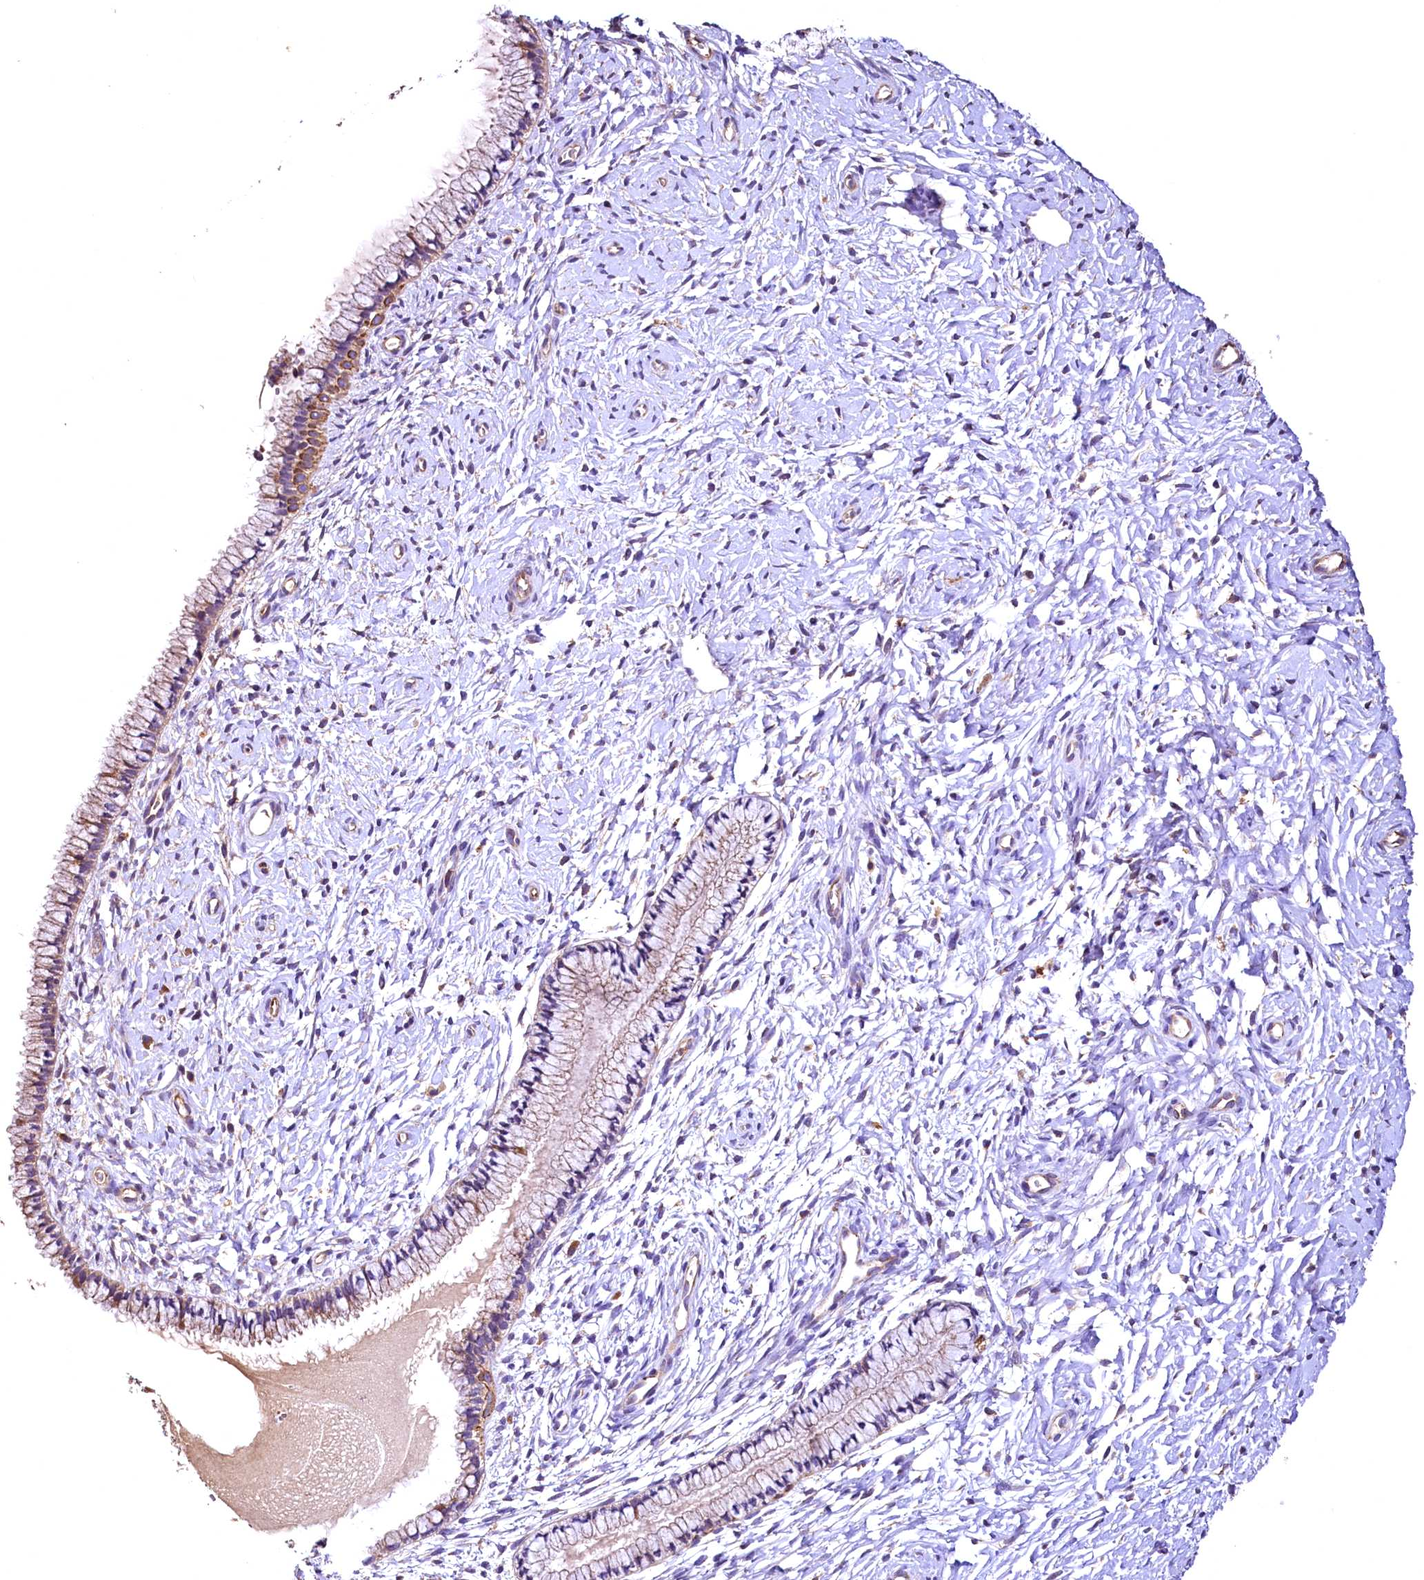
{"staining": {"intensity": "moderate", "quantity": ">75%", "location": "cytoplasmic/membranous"}, "tissue": "cervix", "cell_type": "Glandular cells", "image_type": "normal", "snomed": [{"axis": "morphology", "description": "Normal tissue, NOS"}, {"axis": "topography", "description": "Cervix"}], "caption": "Human cervix stained for a protein (brown) shows moderate cytoplasmic/membranous positive staining in about >75% of glandular cells.", "gene": "RASSF1", "patient": {"sex": "female", "age": 33}}